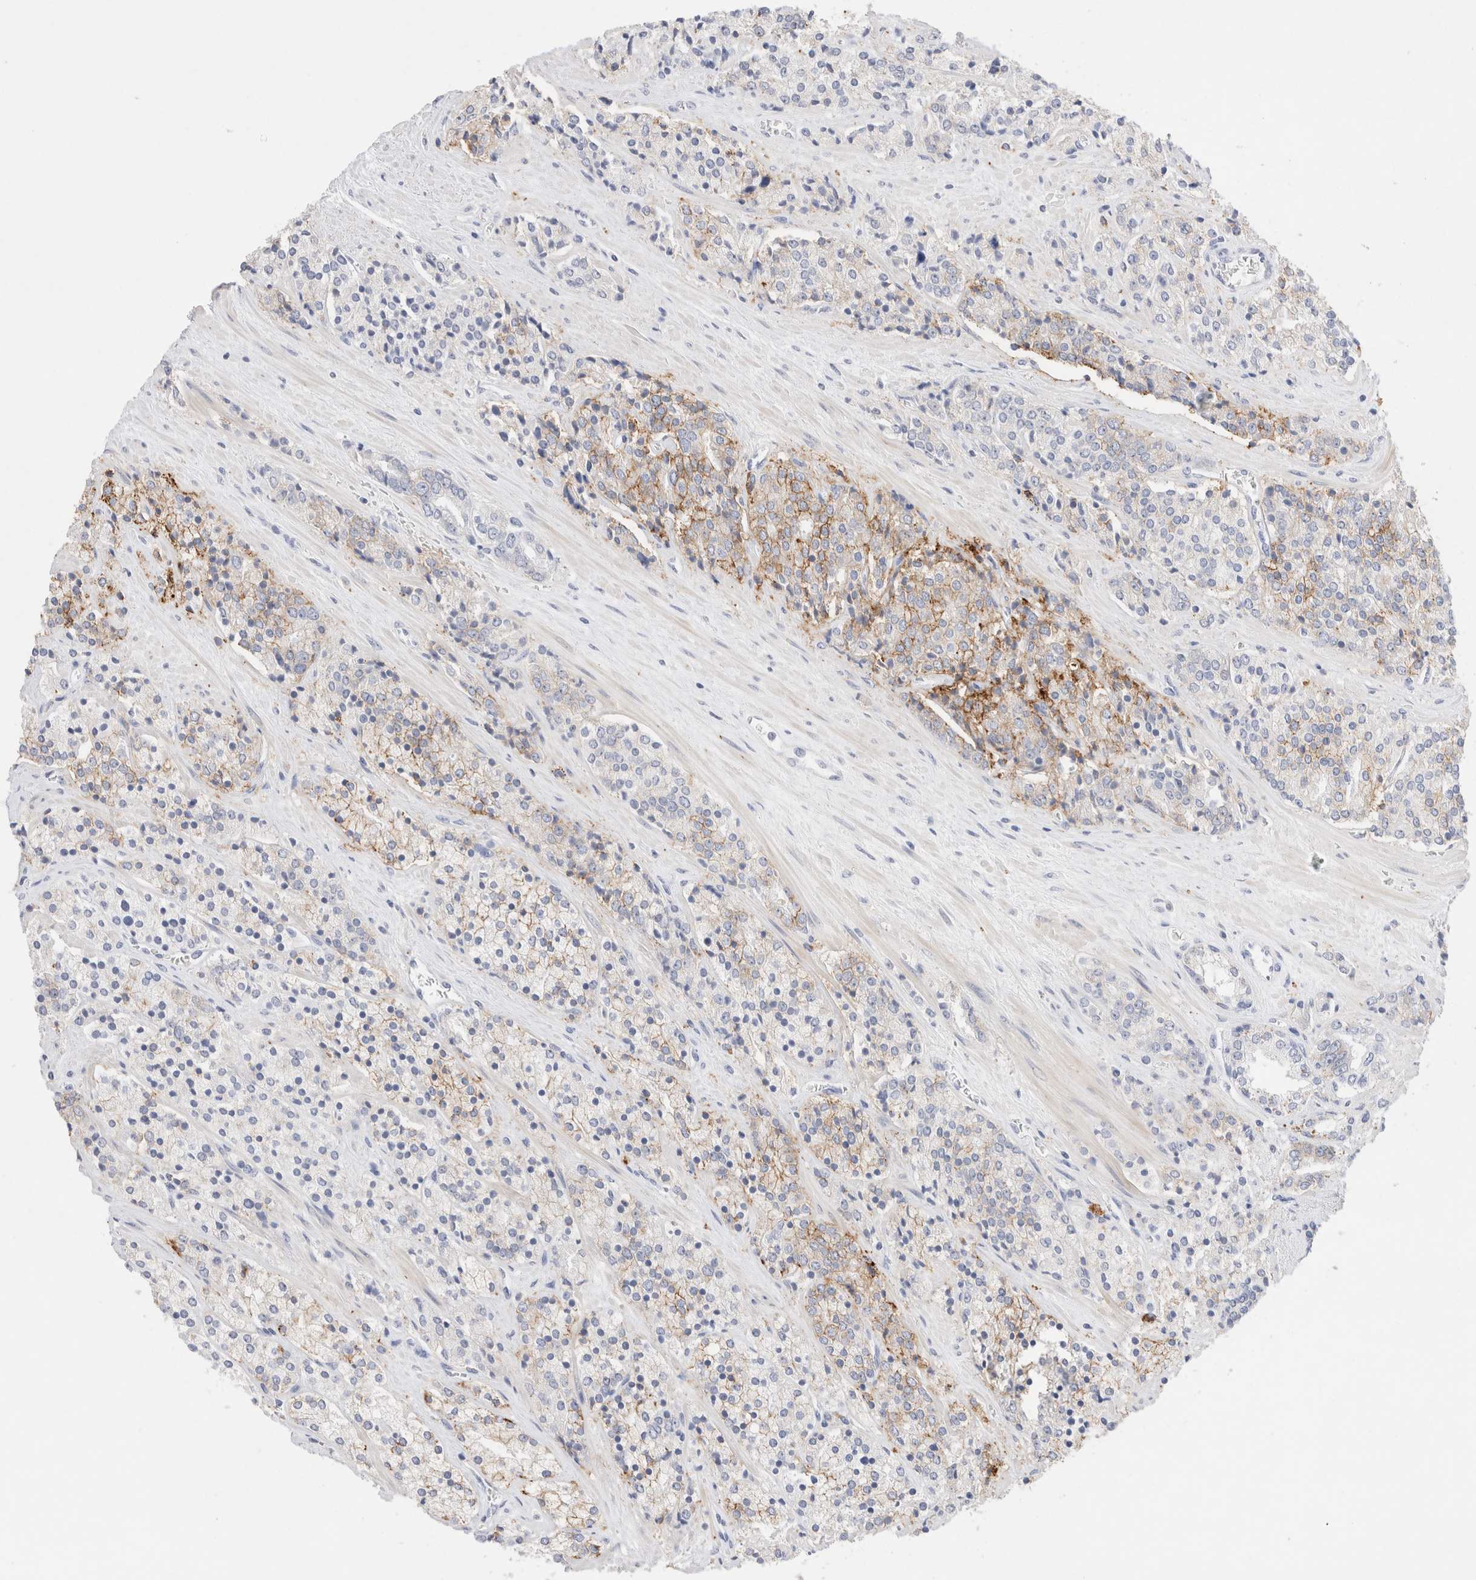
{"staining": {"intensity": "moderate", "quantity": "<25%", "location": "cytoplasmic/membranous"}, "tissue": "prostate cancer", "cell_type": "Tumor cells", "image_type": "cancer", "snomed": [{"axis": "morphology", "description": "Adenocarcinoma, High grade"}, {"axis": "topography", "description": "Prostate"}], "caption": "IHC (DAB (3,3'-diaminobenzidine)) staining of prostate cancer (adenocarcinoma (high-grade)) exhibits moderate cytoplasmic/membranous protein staining in approximately <25% of tumor cells.", "gene": "EPCAM", "patient": {"sex": "male", "age": 71}}